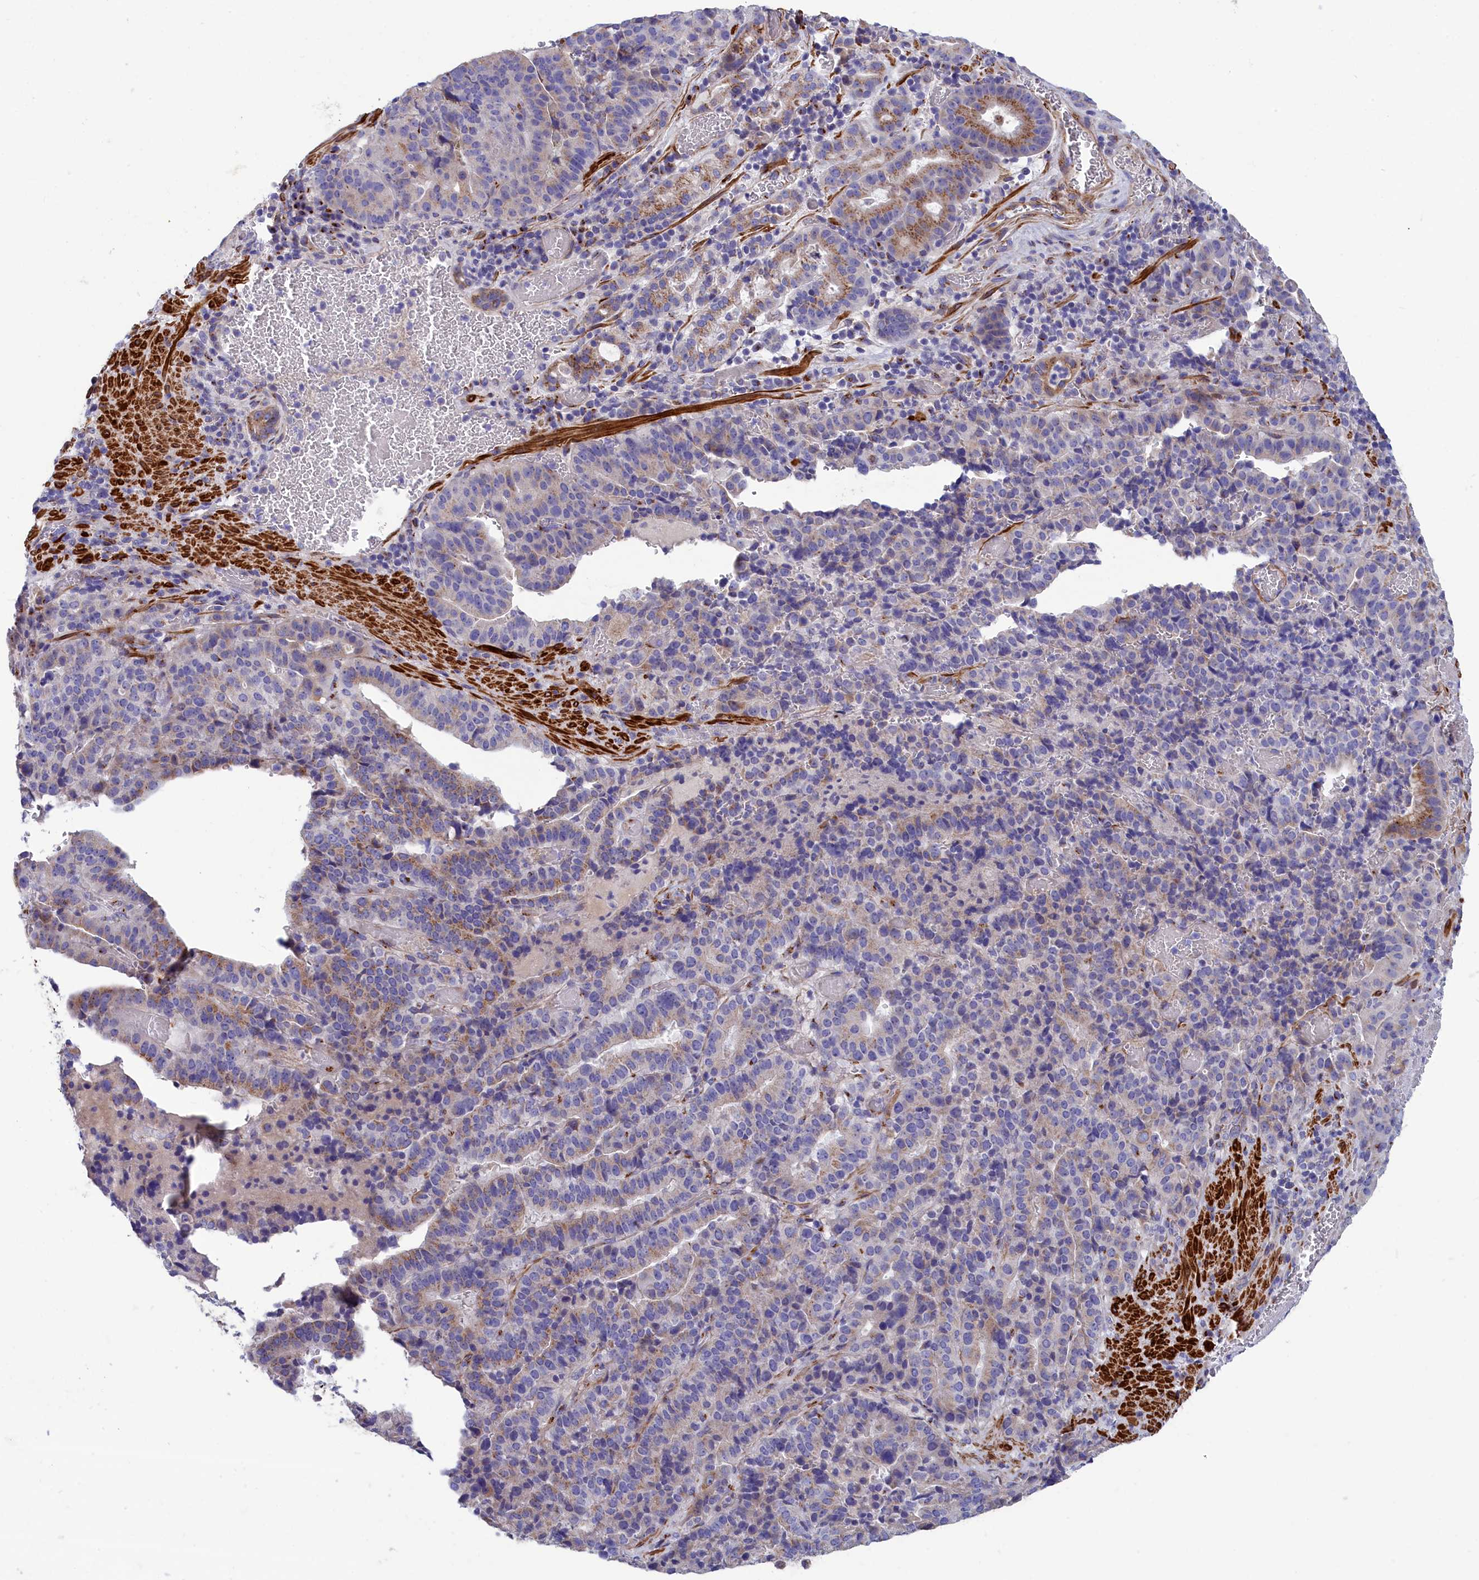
{"staining": {"intensity": "moderate", "quantity": "<25%", "location": "cytoplasmic/membranous"}, "tissue": "stomach cancer", "cell_type": "Tumor cells", "image_type": "cancer", "snomed": [{"axis": "morphology", "description": "Adenocarcinoma, NOS"}, {"axis": "topography", "description": "Stomach"}], "caption": "Human stomach adenocarcinoma stained with a protein marker reveals moderate staining in tumor cells.", "gene": "TUBGCP4", "patient": {"sex": "male", "age": 48}}